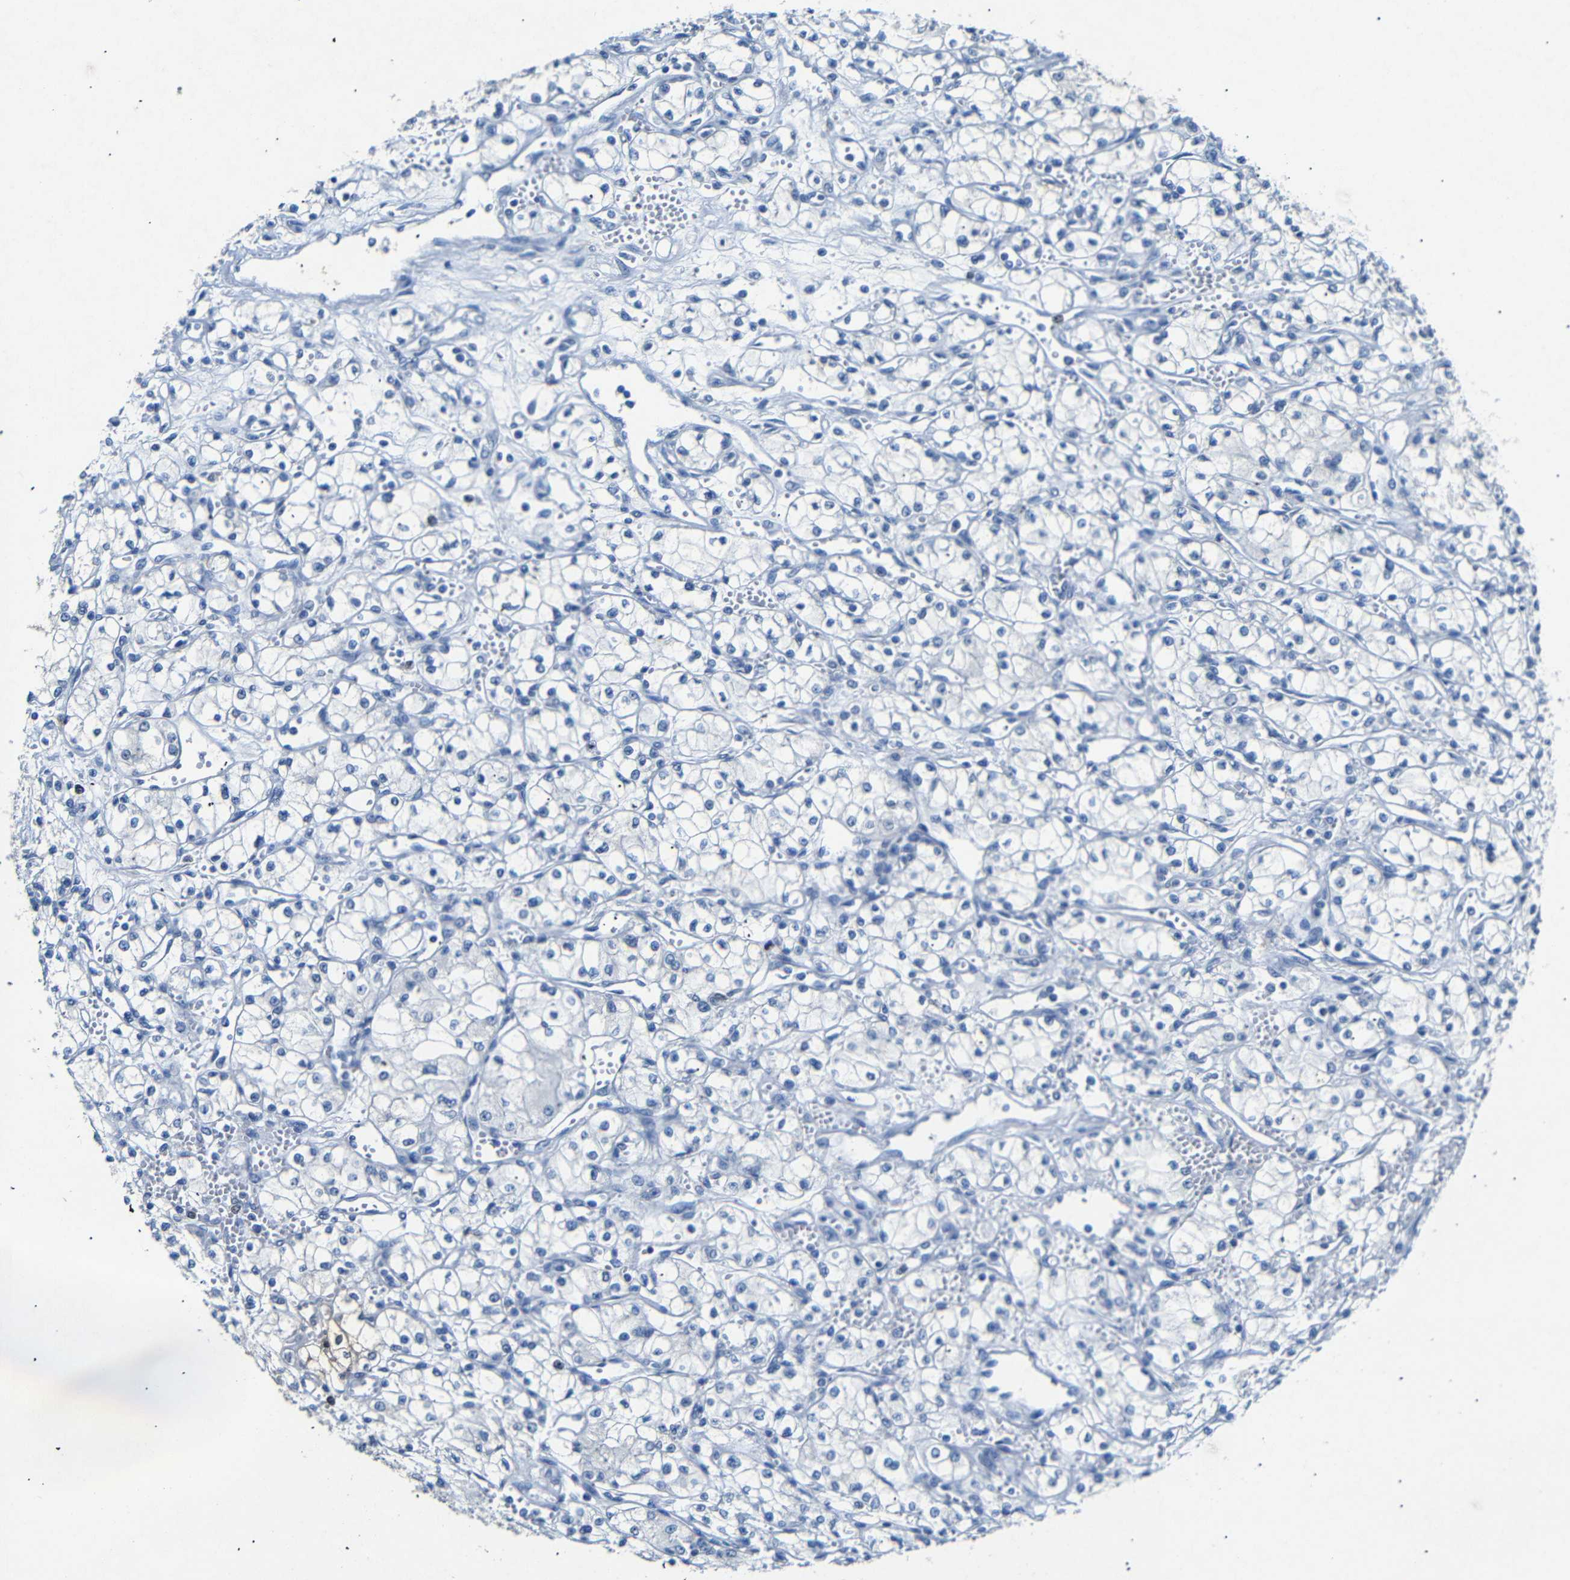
{"staining": {"intensity": "negative", "quantity": "none", "location": "none"}, "tissue": "renal cancer", "cell_type": "Tumor cells", "image_type": "cancer", "snomed": [{"axis": "morphology", "description": "Normal tissue, NOS"}, {"axis": "morphology", "description": "Adenocarcinoma, NOS"}, {"axis": "topography", "description": "Kidney"}], "caption": "DAB immunohistochemical staining of human renal cancer (adenocarcinoma) exhibits no significant positivity in tumor cells.", "gene": "INCENP", "patient": {"sex": "male", "age": 59}}